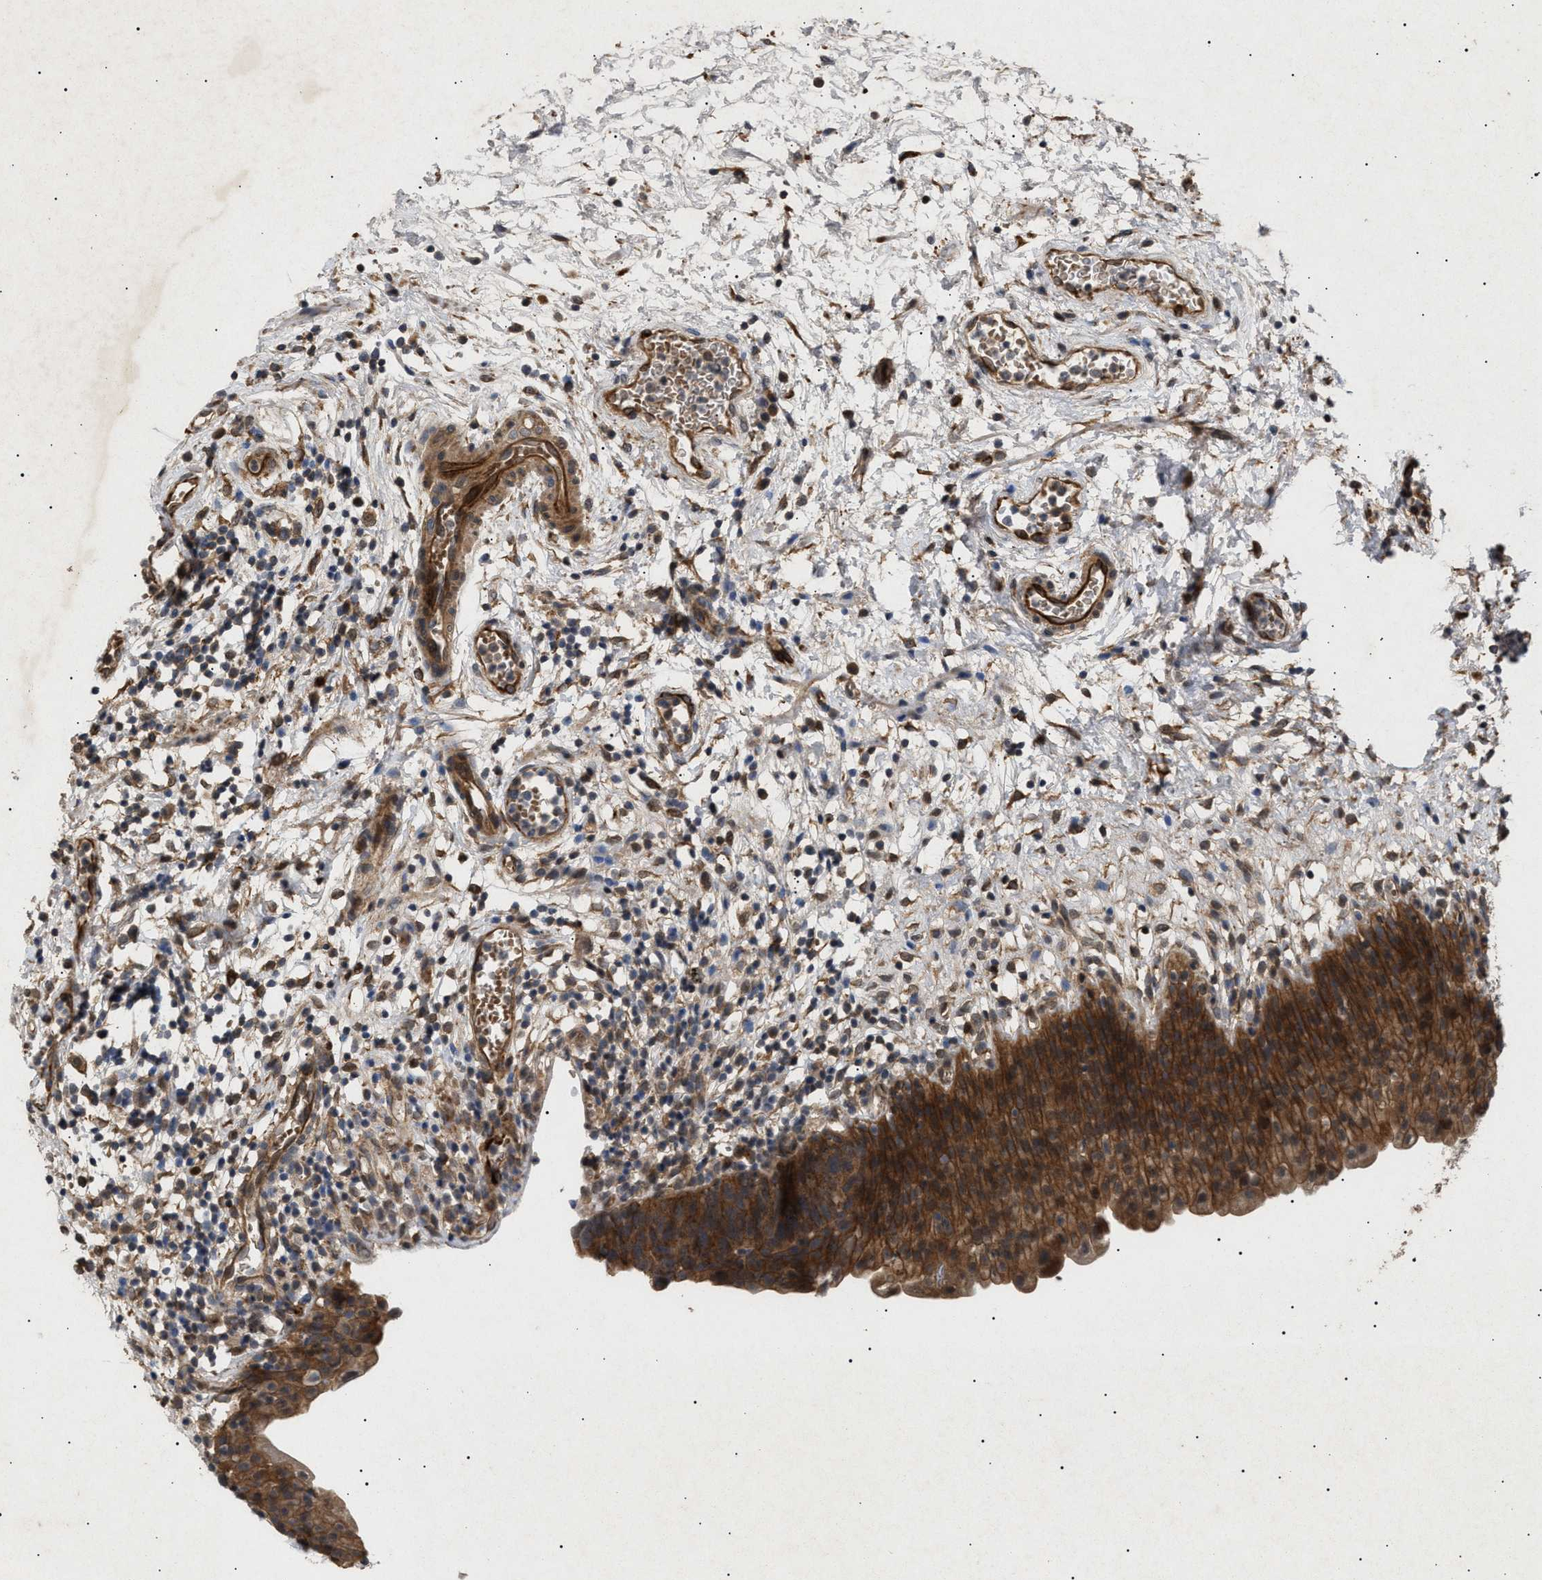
{"staining": {"intensity": "strong", "quantity": ">75%", "location": "cytoplasmic/membranous"}, "tissue": "urinary bladder", "cell_type": "Urothelial cells", "image_type": "normal", "snomed": [{"axis": "morphology", "description": "Normal tissue, NOS"}, {"axis": "topography", "description": "Urinary bladder"}], "caption": "IHC photomicrograph of benign urinary bladder: urinary bladder stained using IHC exhibits high levels of strong protein expression localized specifically in the cytoplasmic/membranous of urothelial cells, appearing as a cytoplasmic/membranous brown color.", "gene": "SIRT5", "patient": {"sex": "male", "age": 37}}